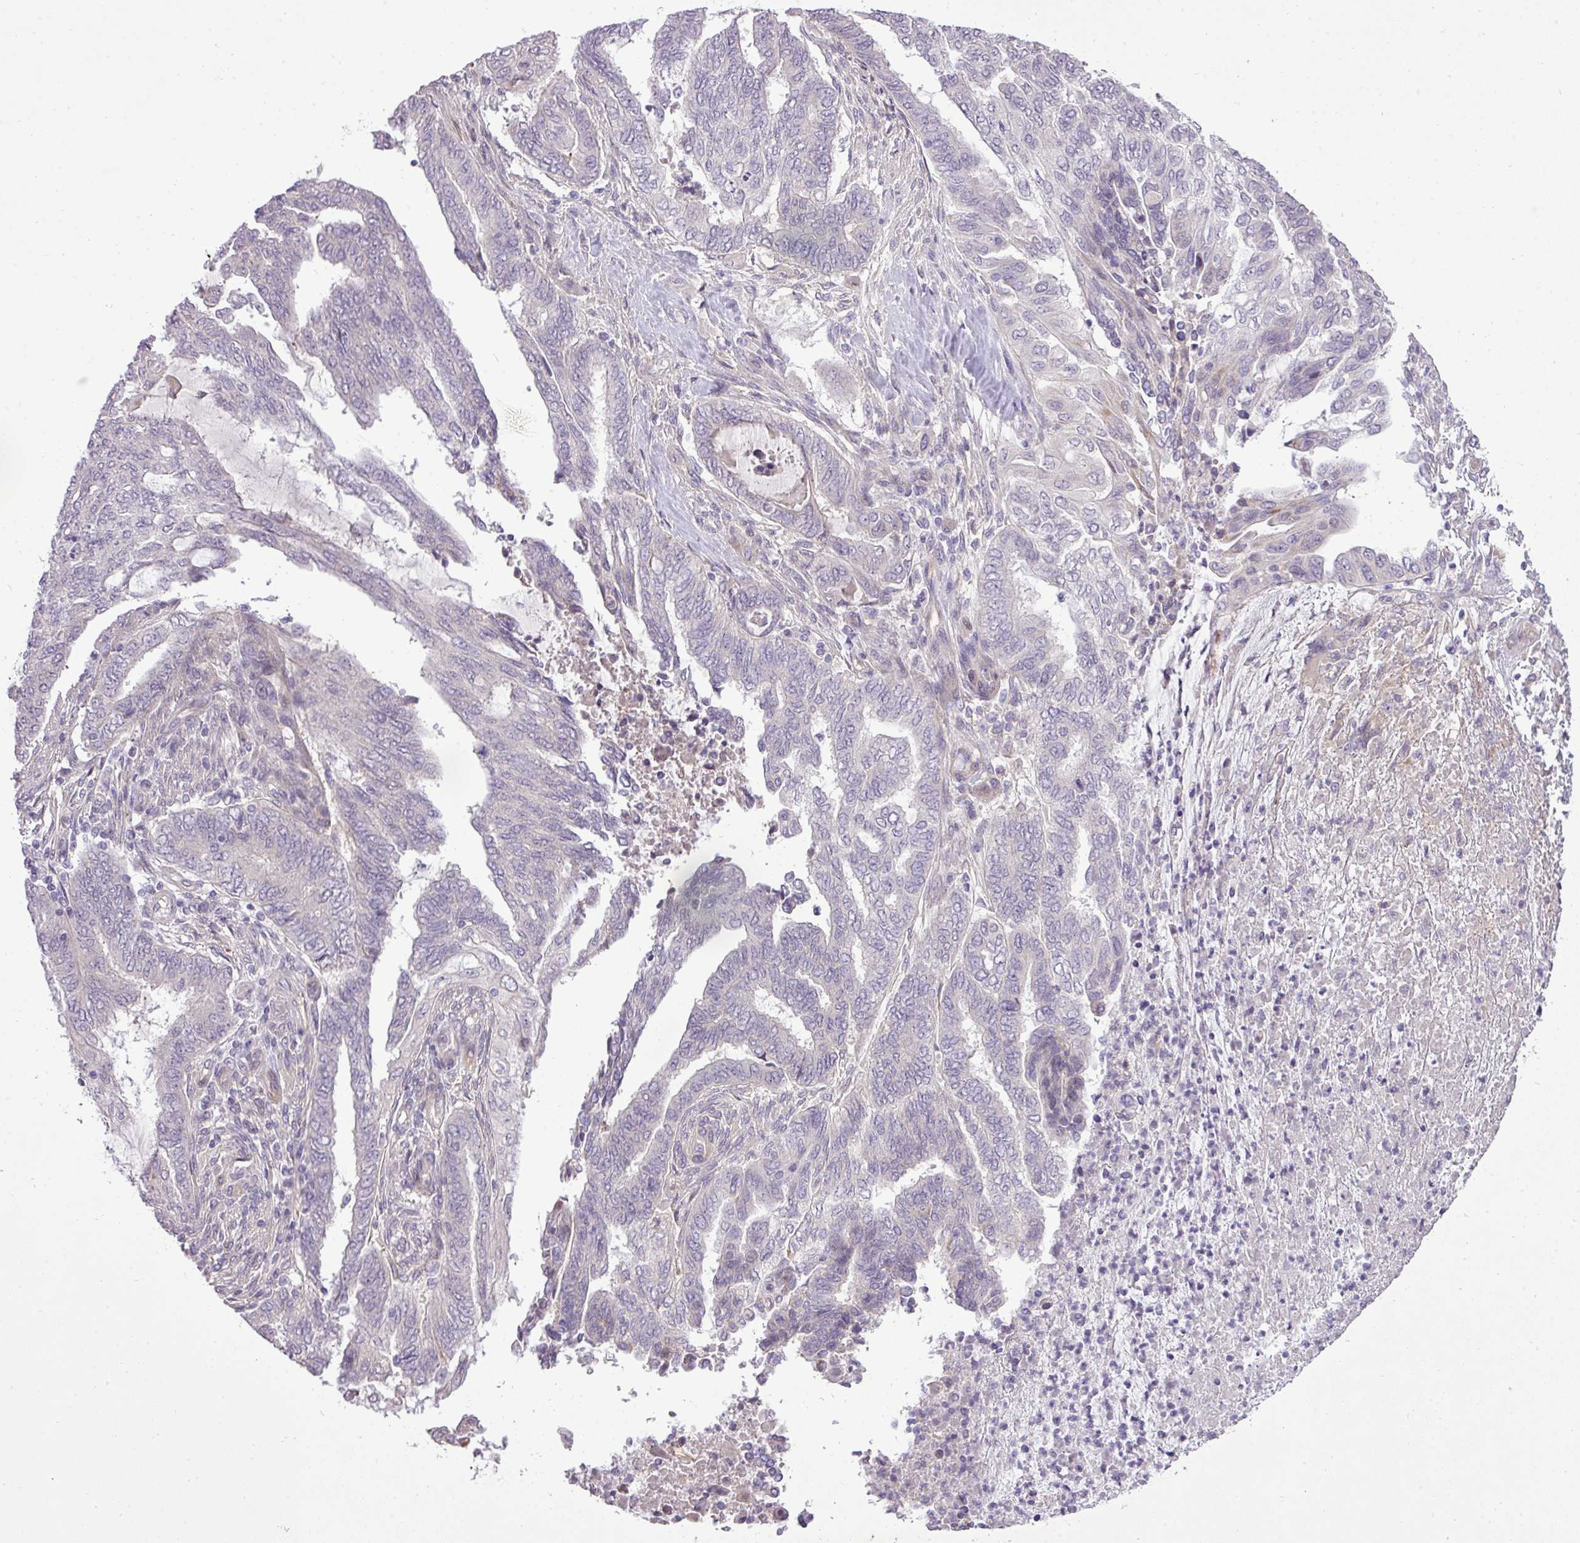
{"staining": {"intensity": "negative", "quantity": "none", "location": "none"}, "tissue": "endometrial cancer", "cell_type": "Tumor cells", "image_type": "cancer", "snomed": [{"axis": "morphology", "description": "Adenocarcinoma, NOS"}, {"axis": "topography", "description": "Uterus"}, {"axis": "topography", "description": "Endometrium"}], "caption": "High magnification brightfield microscopy of endometrial adenocarcinoma stained with DAB (brown) and counterstained with hematoxylin (blue): tumor cells show no significant expression.", "gene": "PDRG1", "patient": {"sex": "female", "age": 70}}